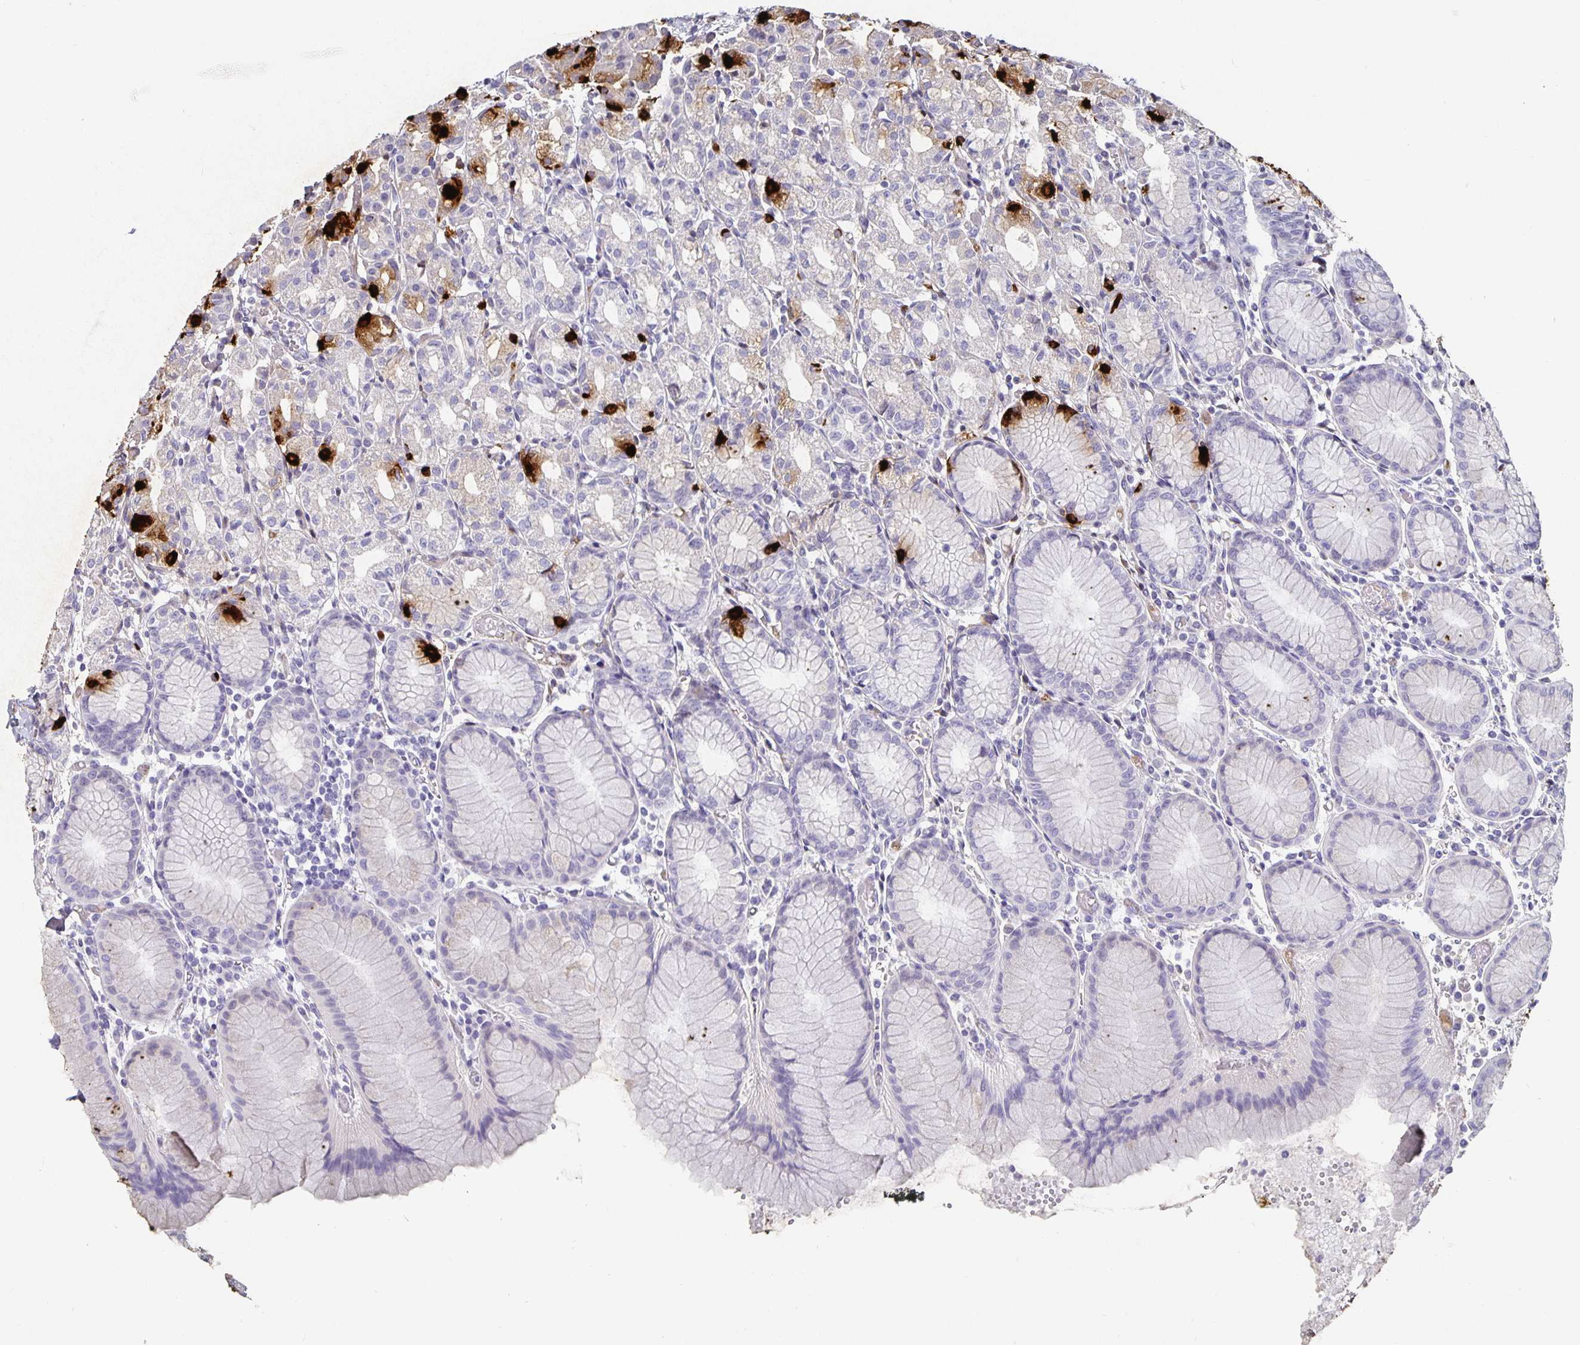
{"staining": {"intensity": "strong", "quantity": "<25%", "location": "cytoplasmic/membranous"}, "tissue": "stomach", "cell_type": "Glandular cells", "image_type": "normal", "snomed": [{"axis": "morphology", "description": "Normal tissue, NOS"}, {"axis": "topography", "description": "Stomach"}], "caption": "Immunohistochemical staining of benign stomach exhibits strong cytoplasmic/membranous protein expression in approximately <25% of glandular cells.", "gene": "CHGA", "patient": {"sex": "female", "age": 57}}